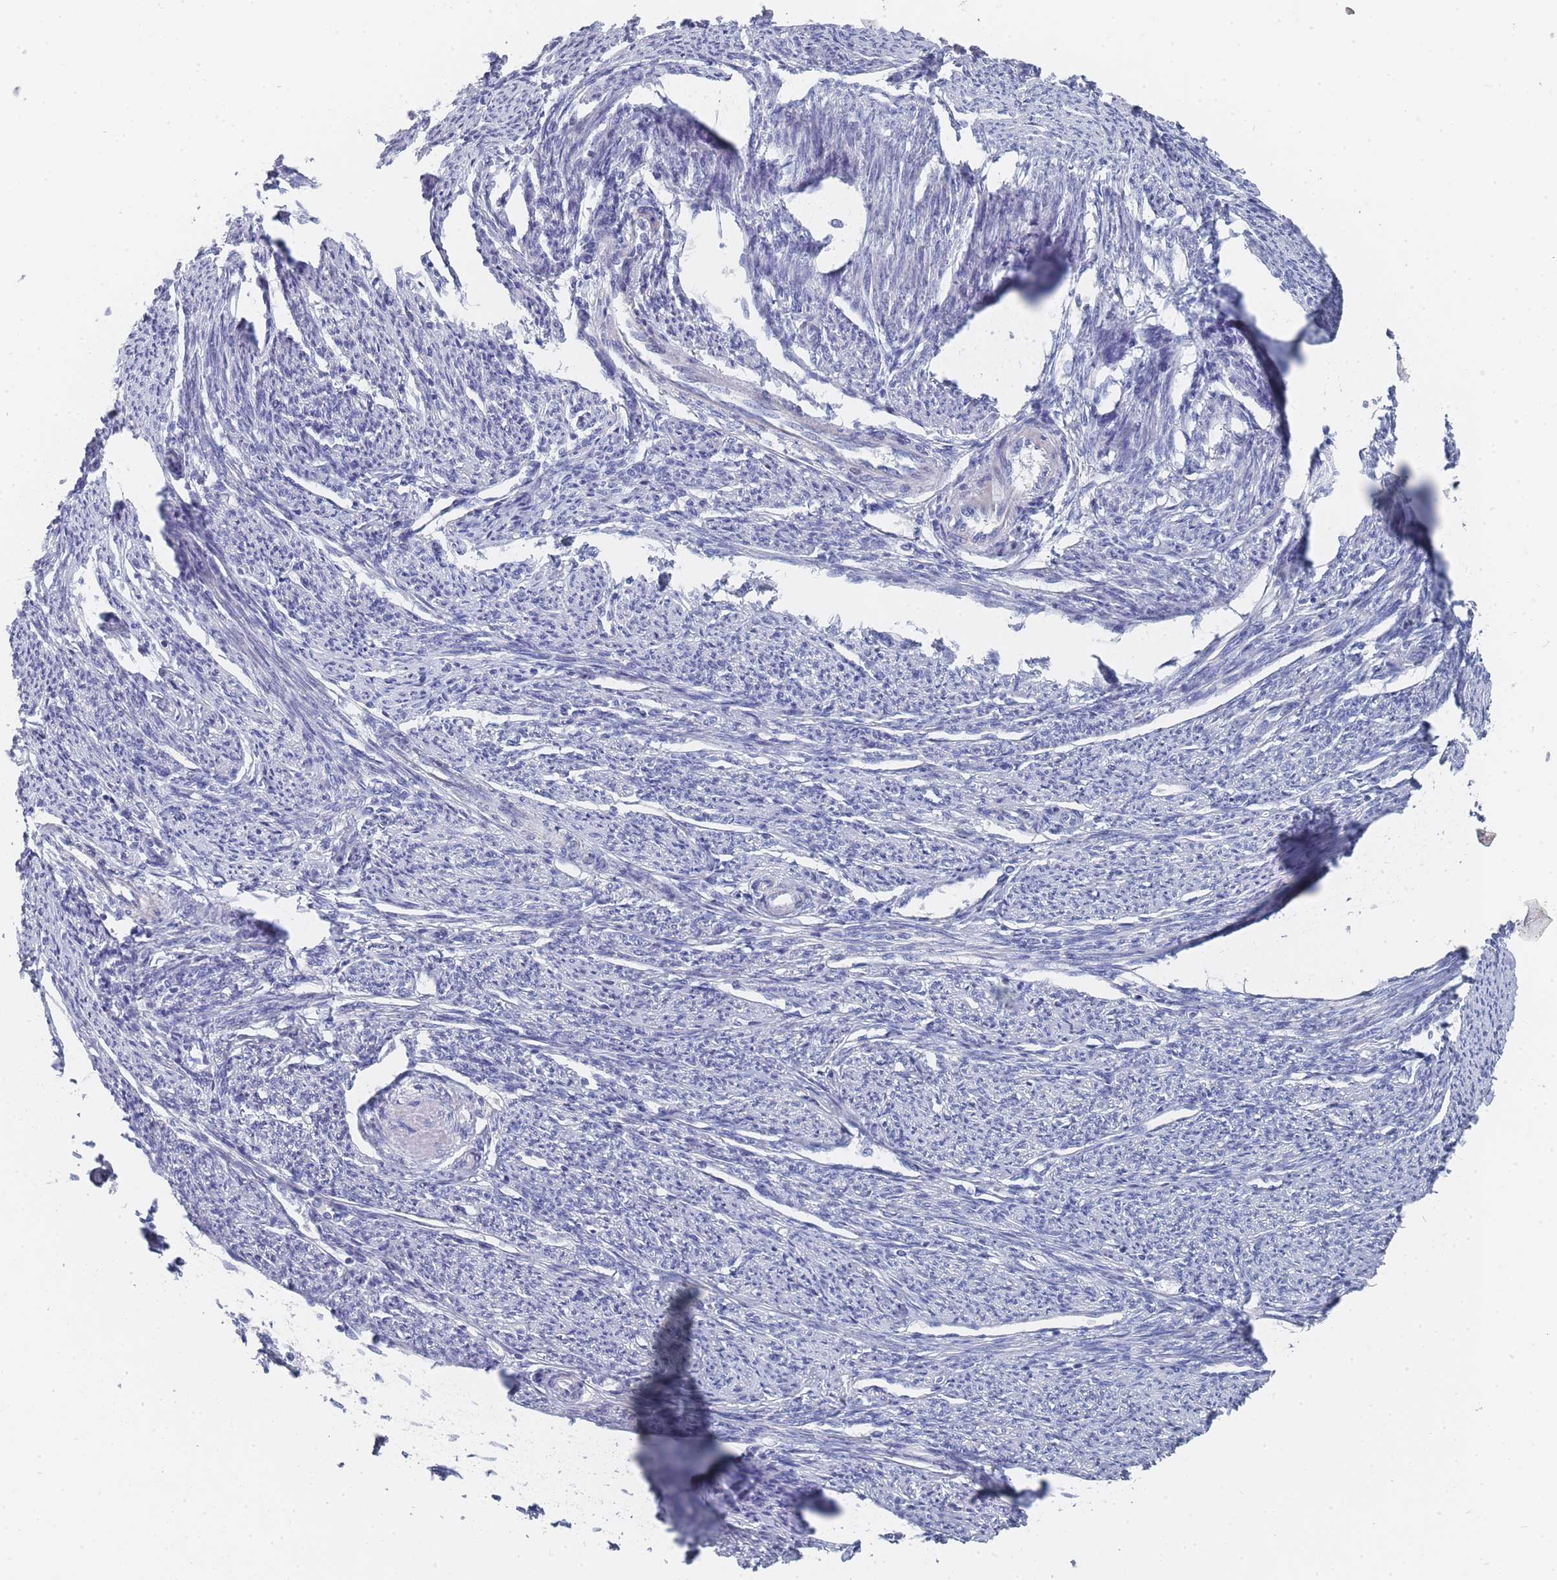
{"staining": {"intensity": "negative", "quantity": "none", "location": "none"}, "tissue": "smooth muscle", "cell_type": "Smooth muscle cells", "image_type": "normal", "snomed": [{"axis": "morphology", "description": "Normal tissue, NOS"}, {"axis": "topography", "description": "Smooth muscle"}, {"axis": "topography", "description": "Uterus"}], "caption": "High magnification brightfield microscopy of benign smooth muscle stained with DAB (brown) and counterstained with hematoxylin (blue): smooth muscle cells show no significant positivity. (DAB (3,3'-diaminobenzidine) immunohistochemistry (IHC) visualized using brightfield microscopy, high magnification).", "gene": "ACAD11", "patient": {"sex": "female", "age": 59}}